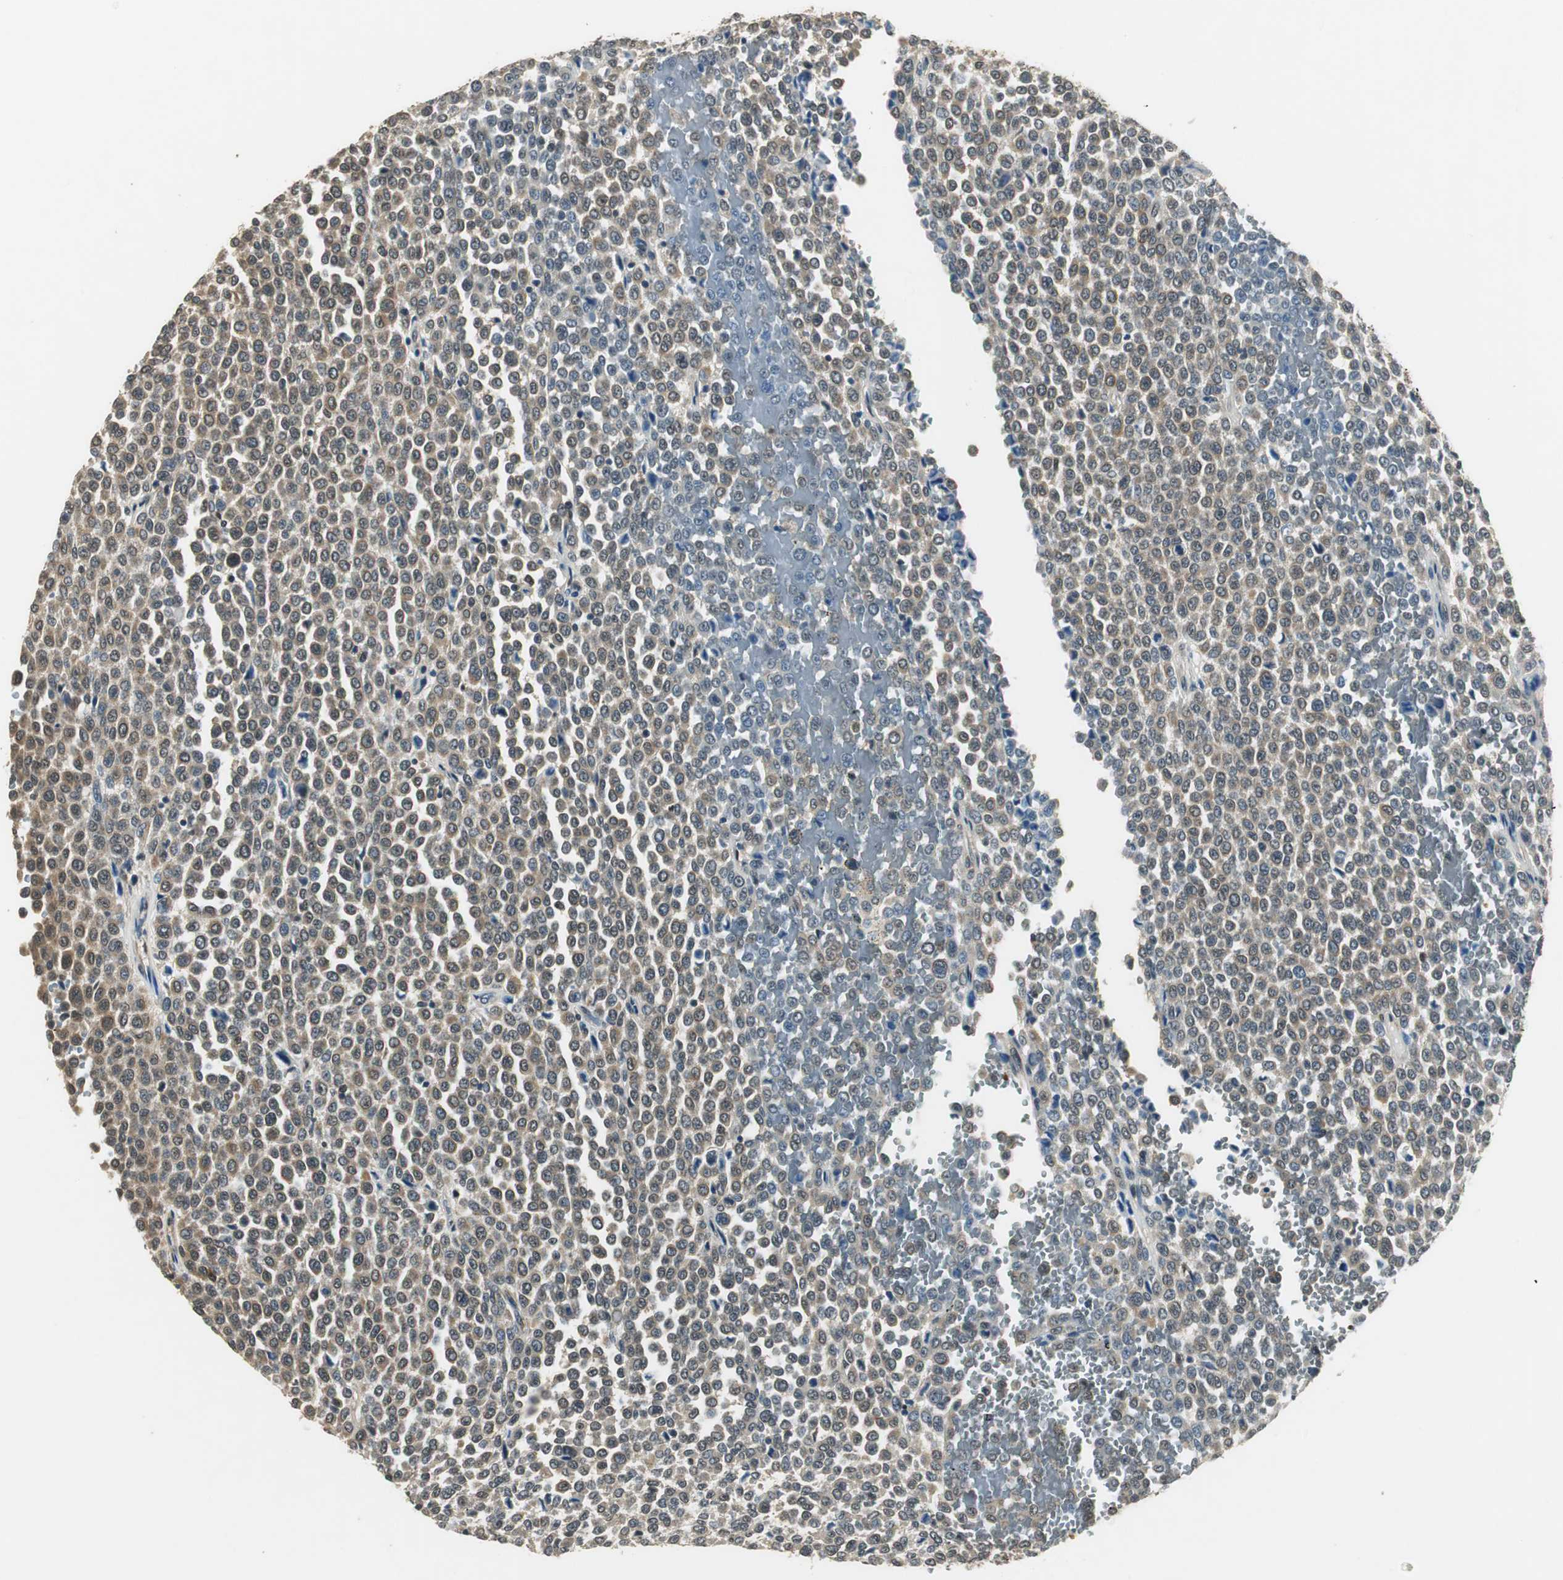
{"staining": {"intensity": "weak", "quantity": ">75%", "location": "cytoplasmic/membranous"}, "tissue": "melanoma", "cell_type": "Tumor cells", "image_type": "cancer", "snomed": [{"axis": "morphology", "description": "Malignant melanoma, Metastatic site"}, {"axis": "topography", "description": "Pancreas"}], "caption": "Protein analysis of malignant melanoma (metastatic site) tissue demonstrates weak cytoplasmic/membranous staining in about >75% of tumor cells.", "gene": "PSMB4", "patient": {"sex": "female", "age": 30}}